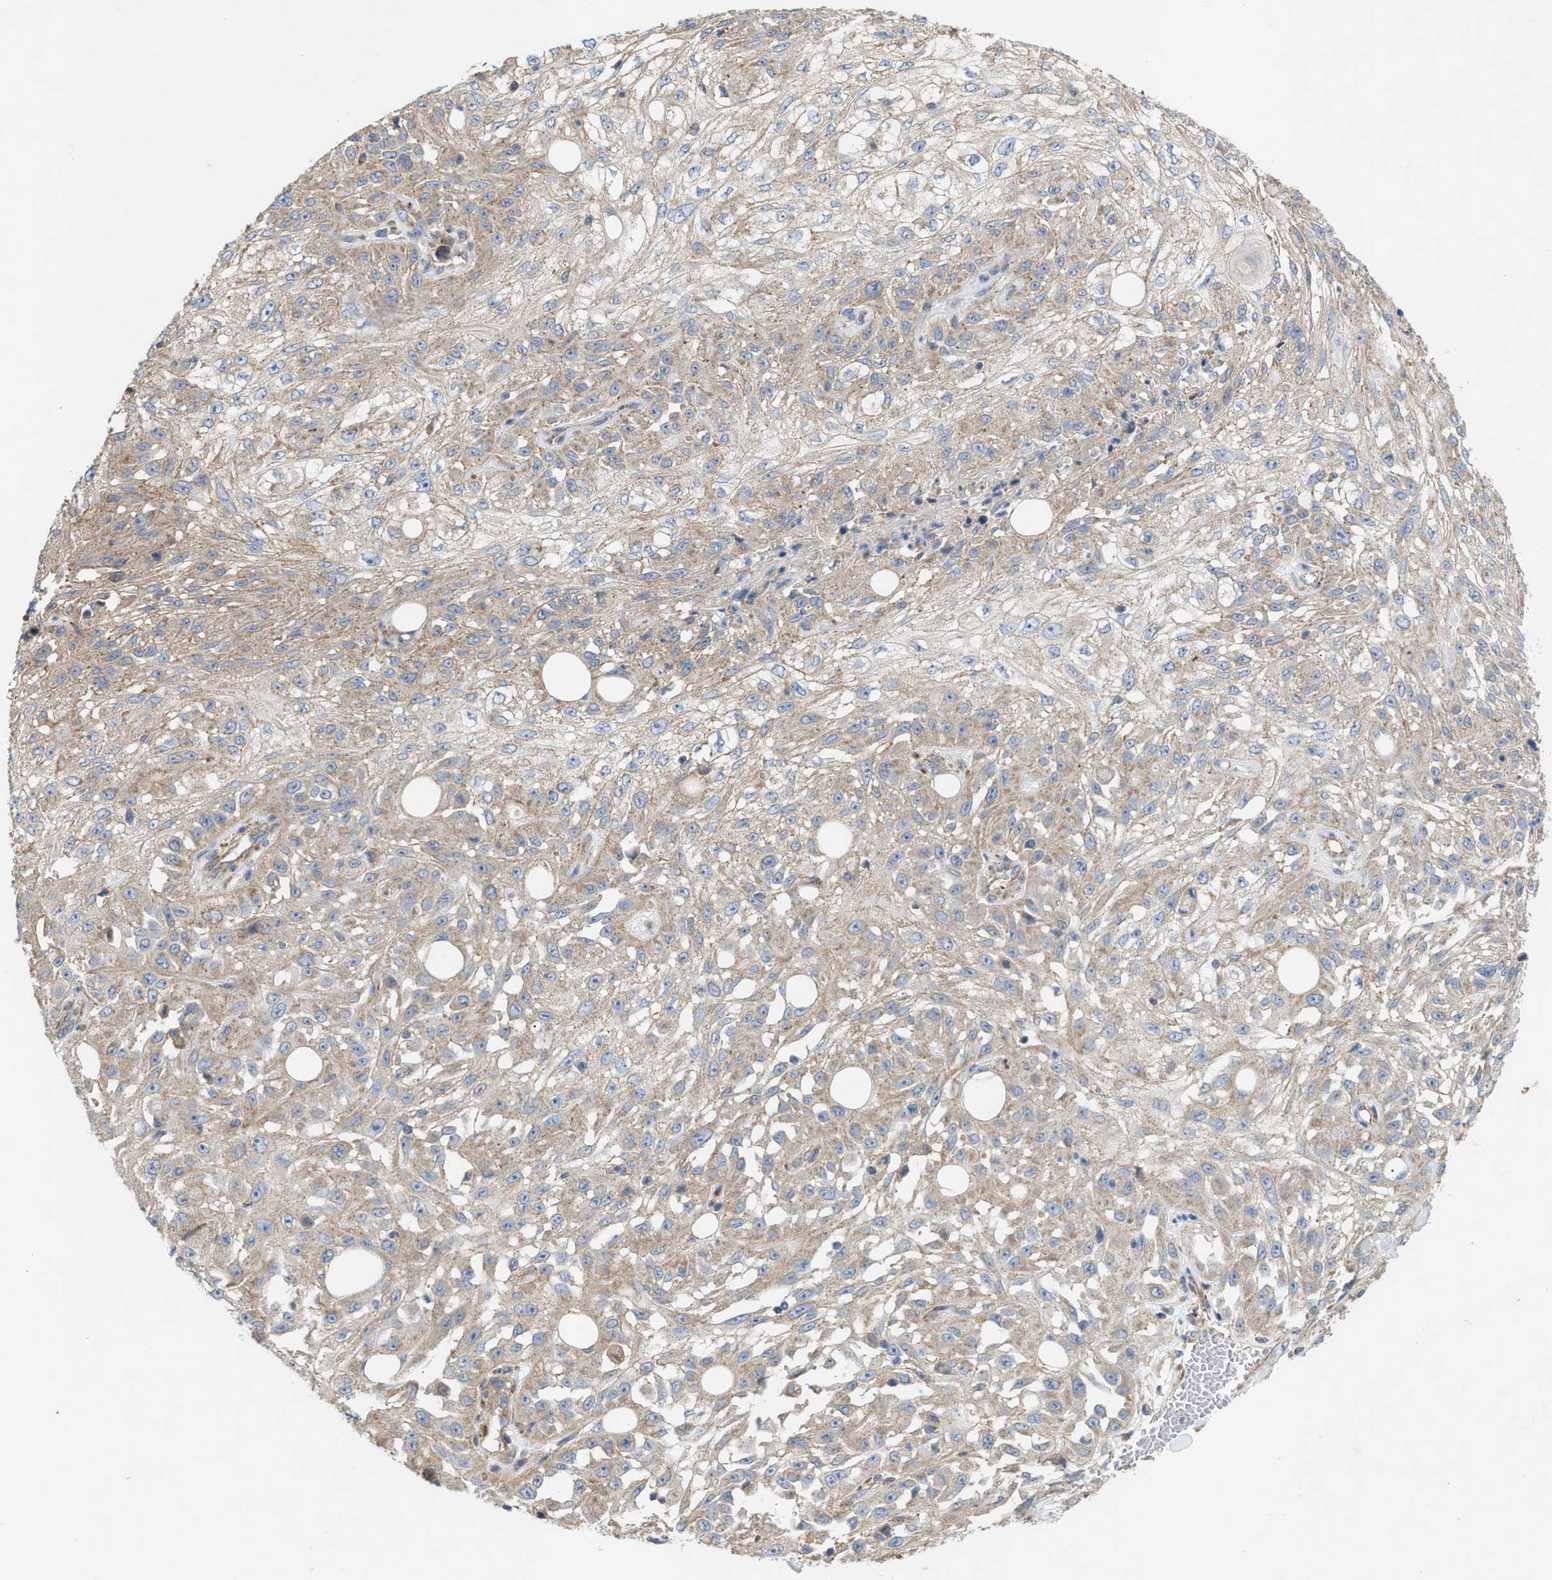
{"staining": {"intensity": "weak", "quantity": "<25%", "location": "cytoplasmic/membranous"}, "tissue": "skin cancer", "cell_type": "Tumor cells", "image_type": "cancer", "snomed": [{"axis": "morphology", "description": "Squamous cell carcinoma, NOS"}, {"axis": "morphology", "description": "Squamous cell carcinoma, metastatic, NOS"}, {"axis": "topography", "description": "Skin"}, {"axis": "topography", "description": "Lymph node"}], "caption": "High magnification brightfield microscopy of skin squamous cell carcinoma stained with DAB (3,3'-diaminobenzidine) (brown) and counterstained with hematoxylin (blue): tumor cells show no significant positivity.", "gene": "OXSM", "patient": {"sex": "male", "age": 75}}